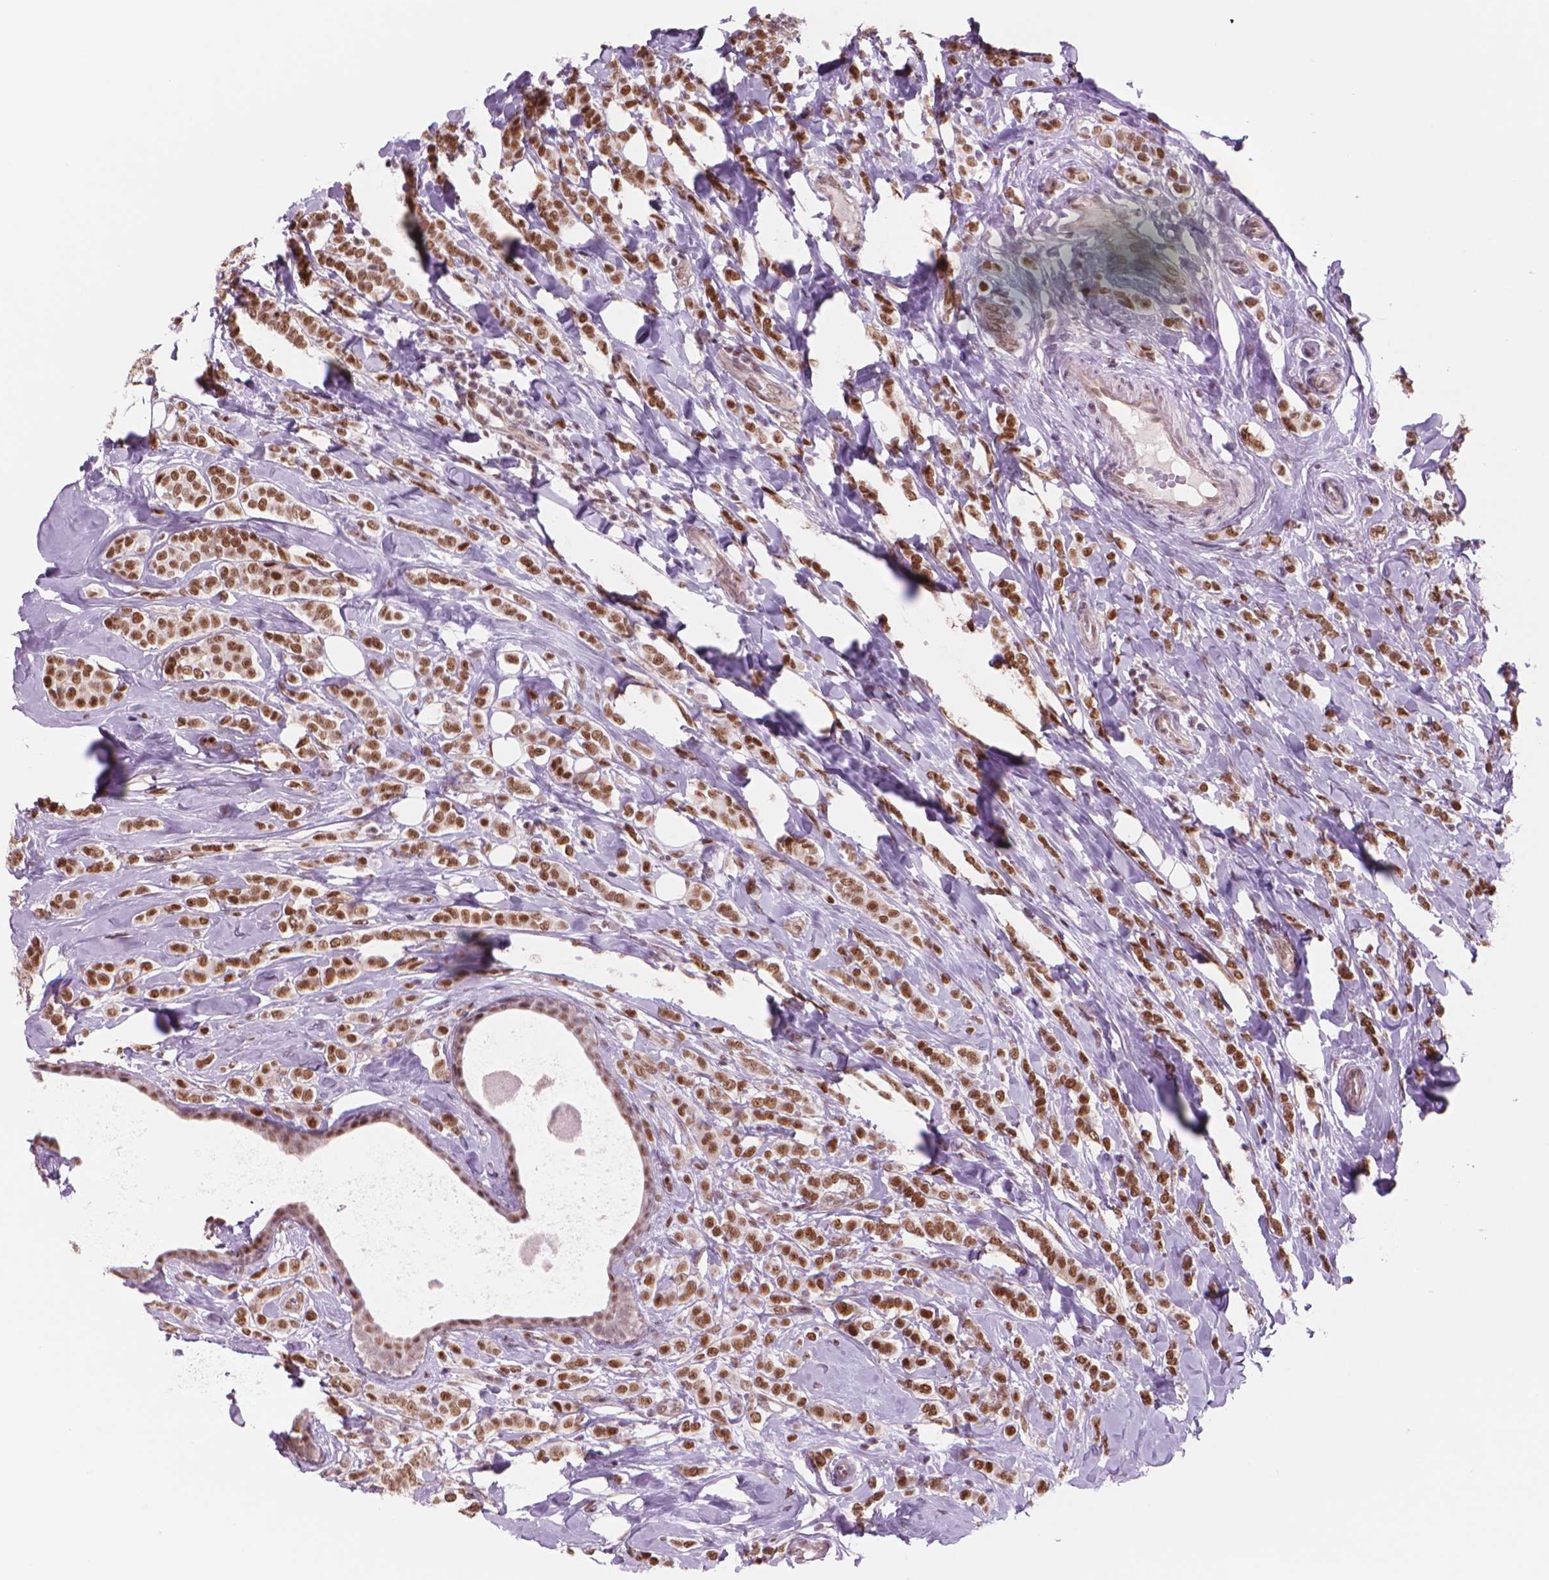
{"staining": {"intensity": "strong", "quantity": ">75%", "location": "nuclear"}, "tissue": "breast cancer", "cell_type": "Tumor cells", "image_type": "cancer", "snomed": [{"axis": "morphology", "description": "Lobular carcinoma"}, {"axis": "topography", "description": "Breast"}], "caption": "Immunohistochemical staining of lobular carcinoma (breast) displays high levels of strong nuclear protein positivity in about >75% of tumor cells.", "gene": "POLR3D", "patient": {"sex": "female", "age": 49}}